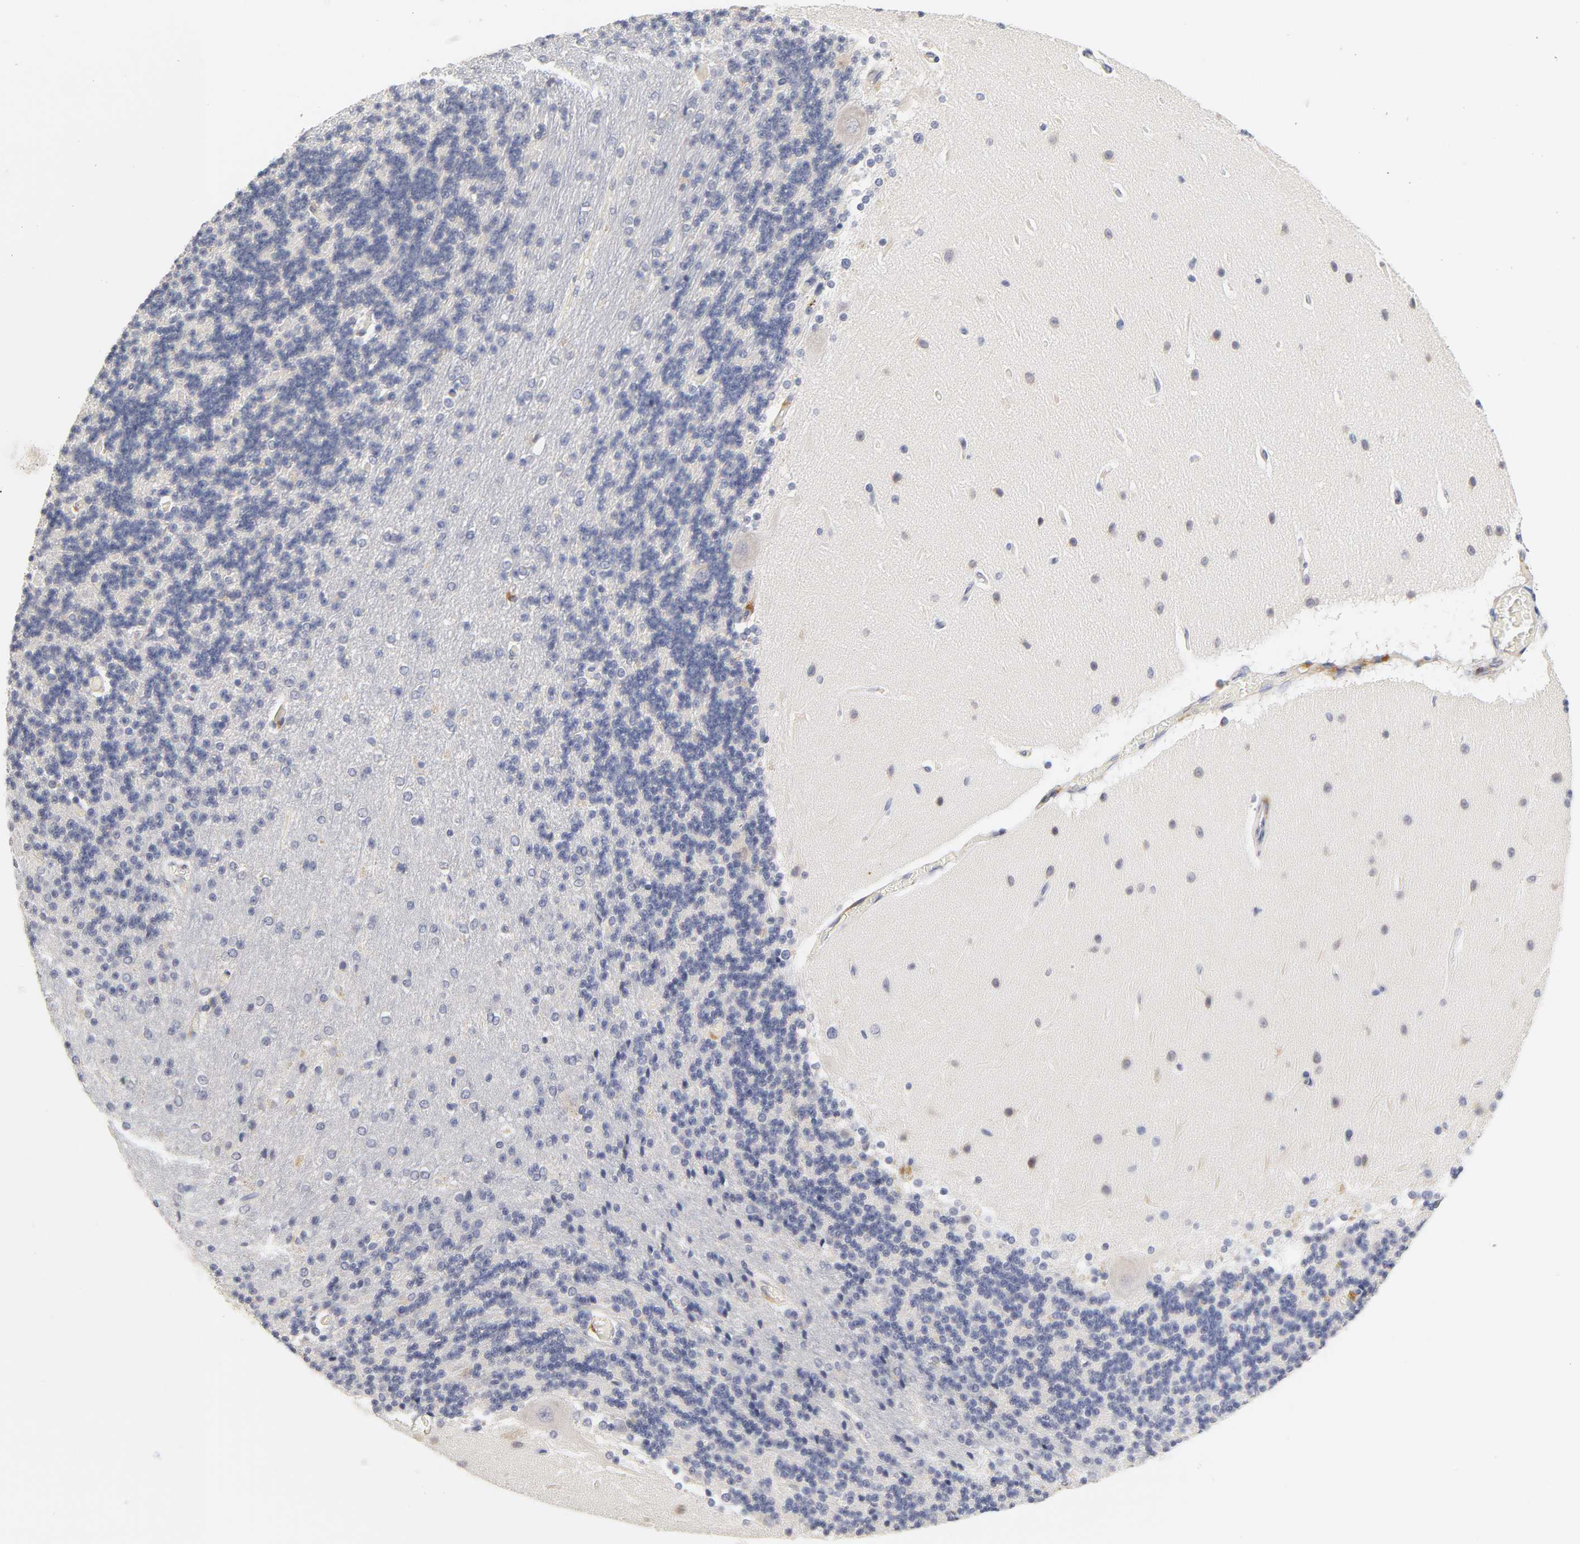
{"staining": {"intensity": "negative", "quantity": "none", "location": "none"}, "tissue": "cerebellum", "cell_type": "Cells in granular layer", "image_type": "normal", "snomed": [{"axis": "morphology", "description": "Normal tissue, NOS"}, {"axis": "topography", "description": "Cerebellum"}], "caption": "Immunohistochemical staining of unremarkable cerebellum shows no significant positivity in cells in granular layer.", "gene": "LAMB1", "patient": {"sex": "female", "age": 54}}